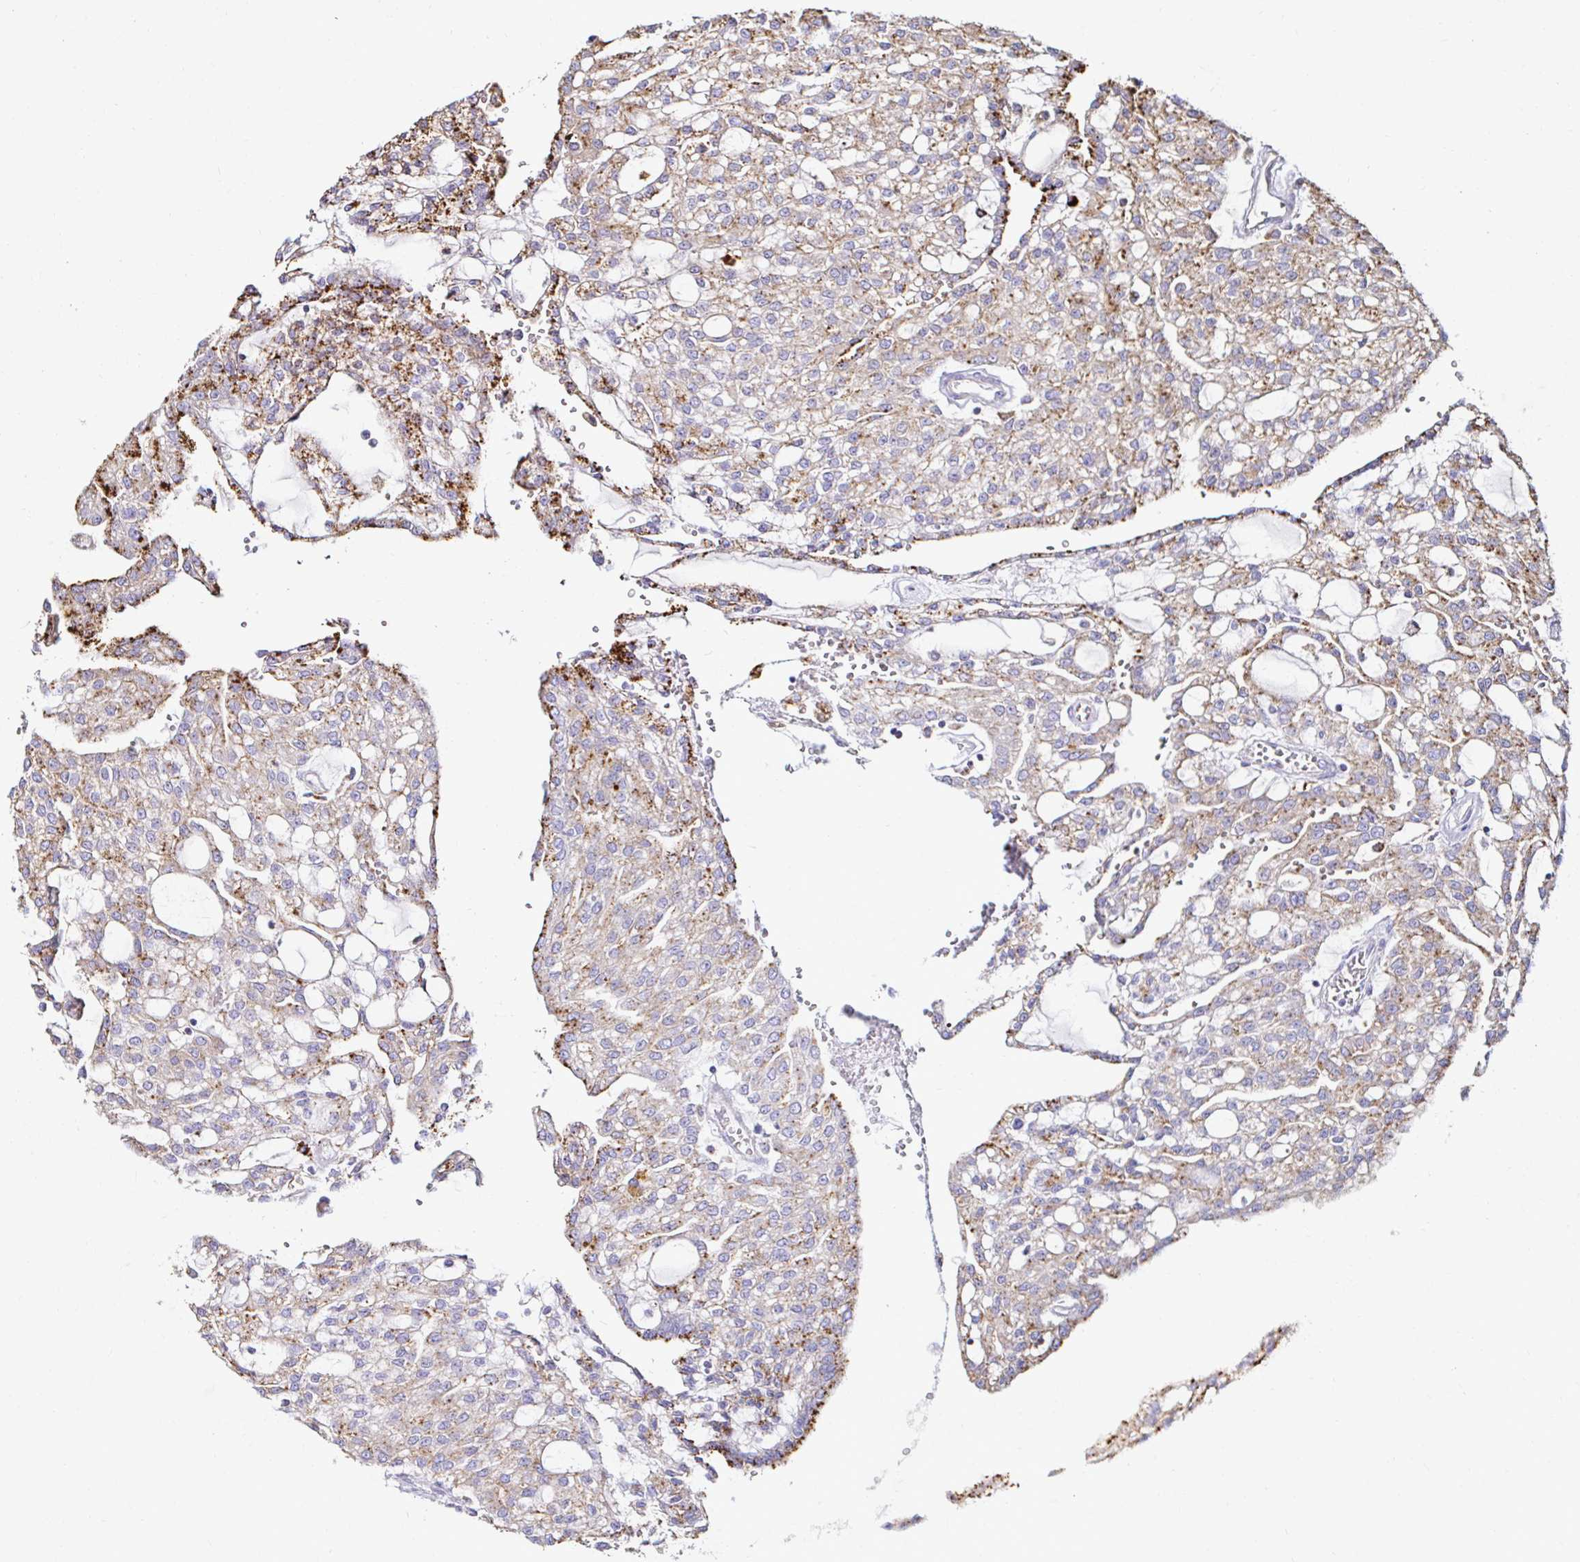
{"staining": {"intensity": "moderate", "quantity": "25%-75%", "location": "cytoplasmic/membranous"}, "tissue": "renal cancer", "cell_type": "Tumor cells", "image_type": "cancer", "snomed": [{"axis": "morphology", "description": "Adenocarcinoma, NOS"}, {"axis": "topography", "description": "Kidney"}], "caption": "Tumor cells exhibit medium levels of moderate cytoplasmic/membranous expression in about 25%-75% of cells in human renal cancer. The staining was performed using DAB (3,3'-diaminobenzidine) to visualize the protein expression in brown, while the nuclei were stained in blue with hematoxylin (Magnification: 20x).", "gene": "GALNS", "patient": {"sex": "male", "age": 63}}